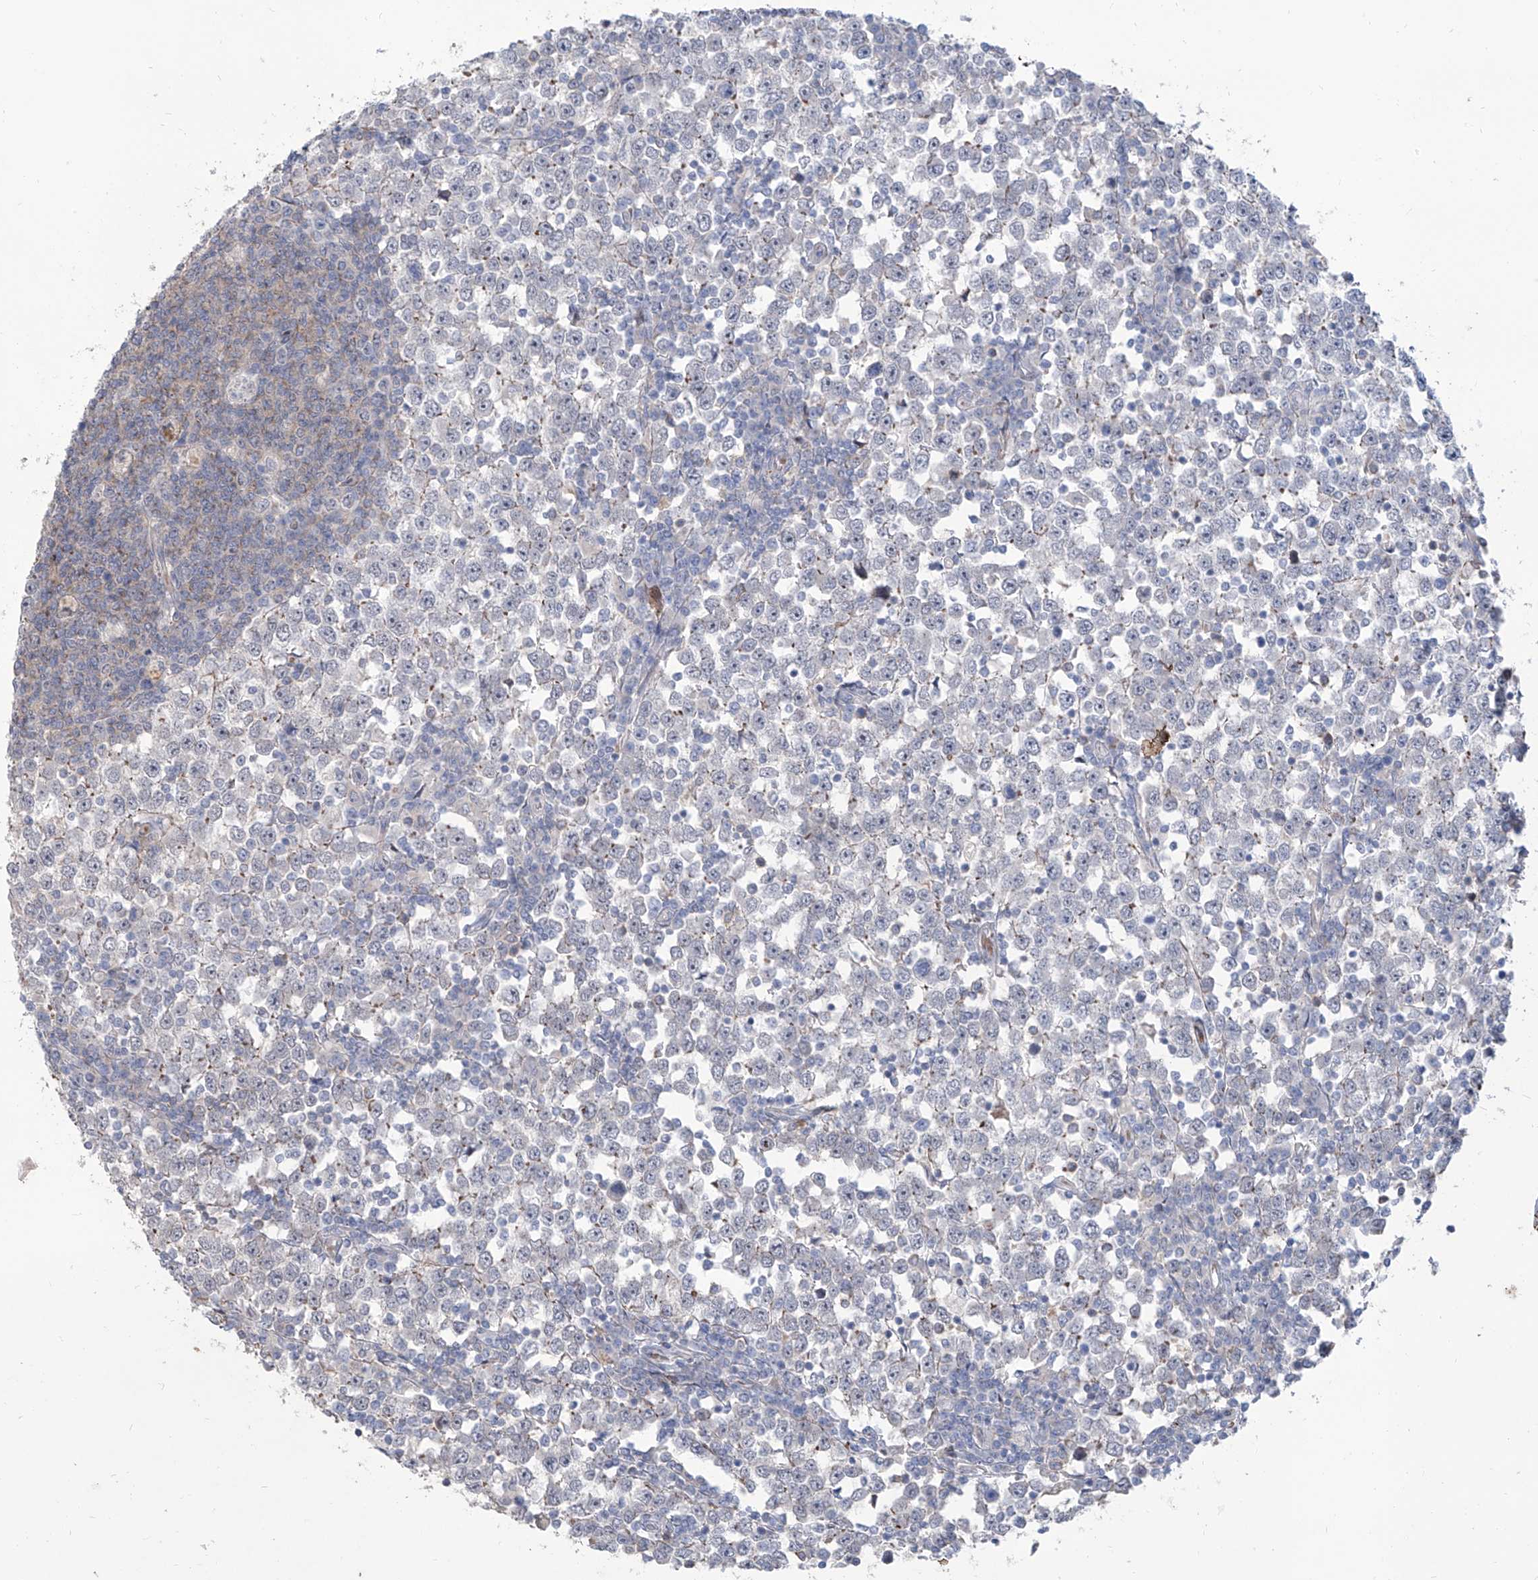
{"staining": {"intensity": "negative", "quantity": "none", "location": "none"}, "tissue": "testis cancer", "cell_type": "Tumor cells", "image_type": "cancer", "snomed": [{"axis": "morphology", "description": "Seminoma, NOS"}, {"axis": "topography", "description": "Testis"}], "caption": "High power microscopy micrograph of an immunohistochemistry micrograph of testis cancer, revealing no significant positivity in tumor cells.", "gene": "LRRC1", "patient": {"sex": "male", "age": 65}}